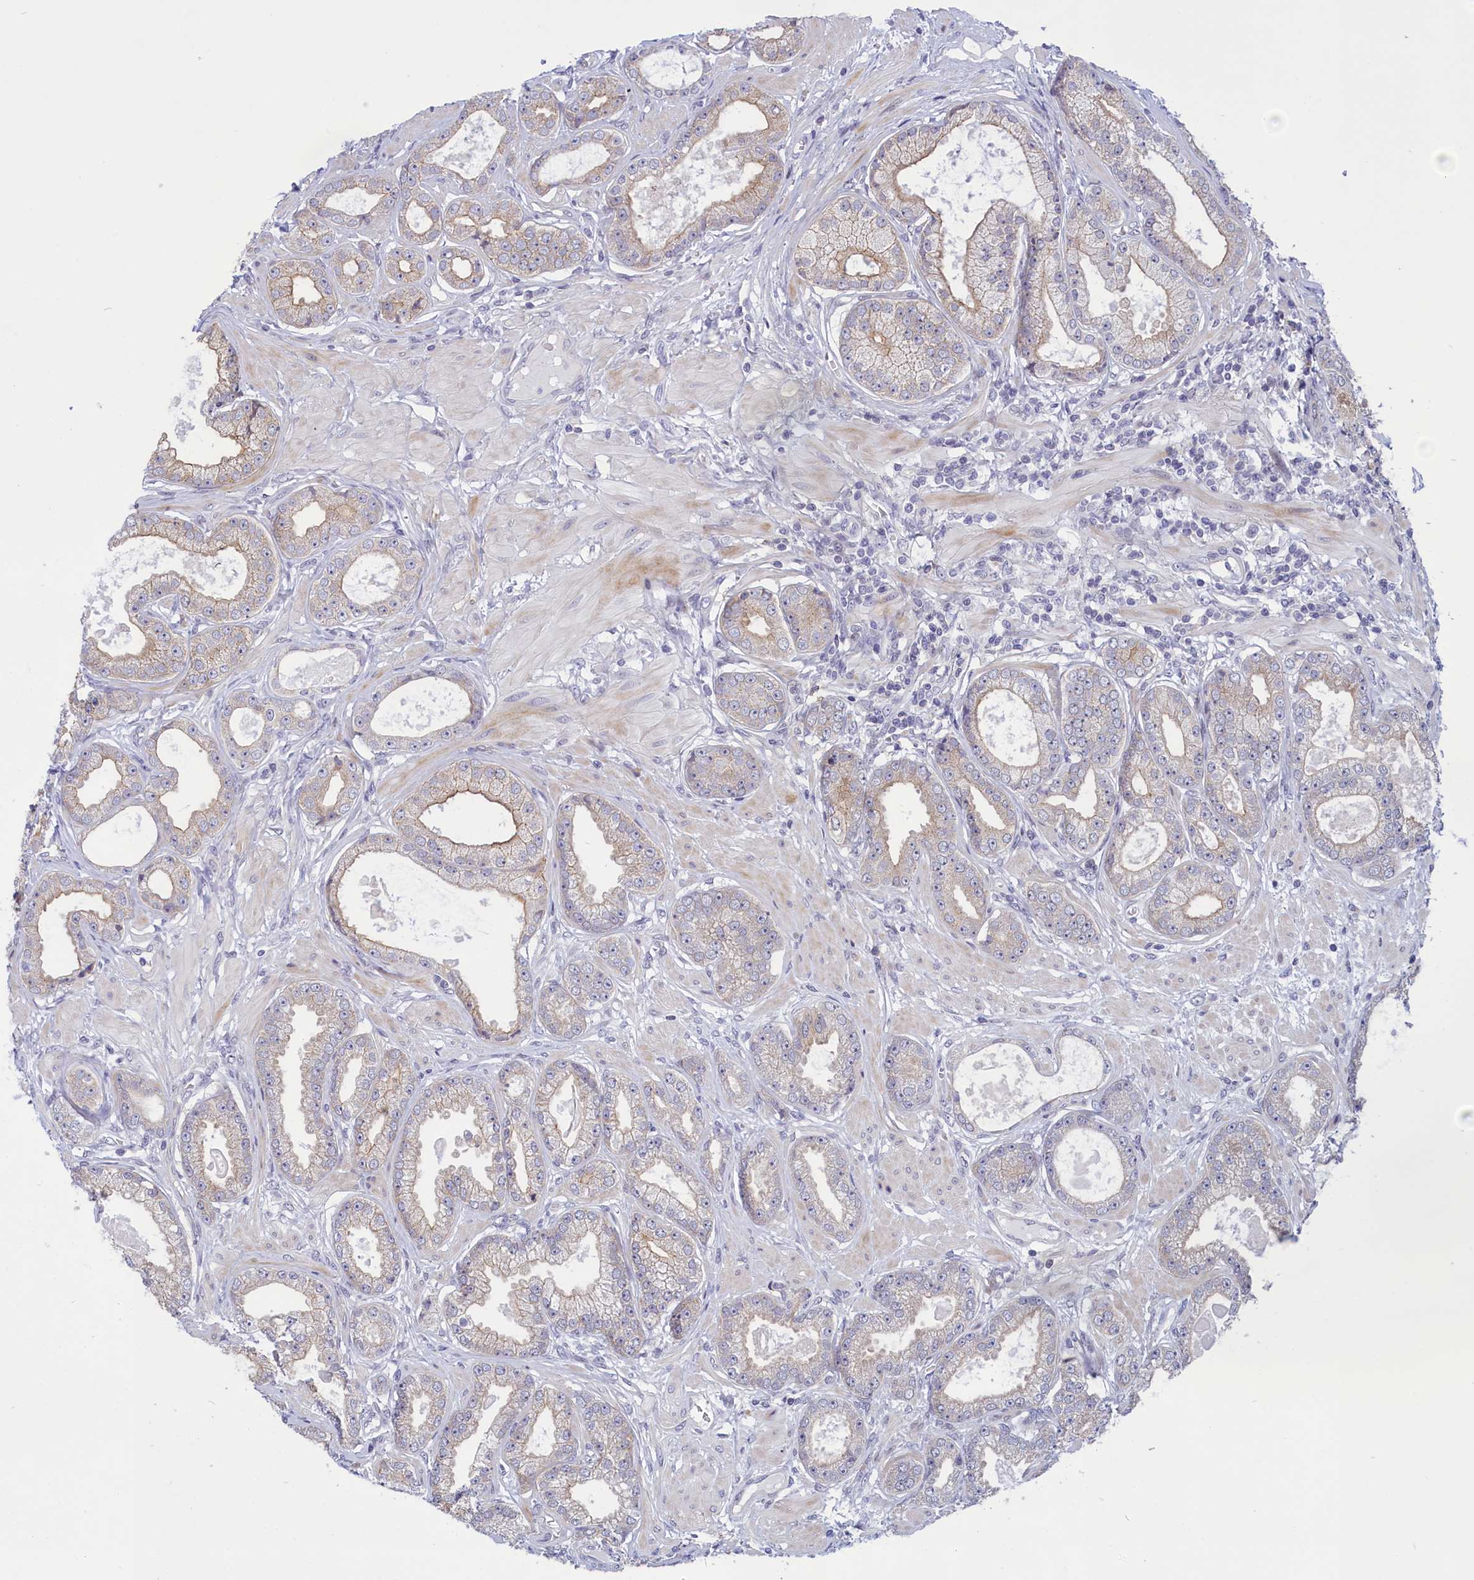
{"staining": {"intensity": "weak", "quantity": "<25%", "location": "cytoplasmic/membranous"}, "tissue": "prostate cancer", "cell_type": "Tumor cells", "image_type": "cancer", "snomed": [{"axis": "morphology", "description": "Adenocarcinoma, Low grade"}, {"axis": "topography", "description": "Prostate"}], "caption": "Histopathology image shows no protein expression in tumor cells of prostate adenocarcinoma (low-grade) tissue. (Stains: DAB immunohistochemistry with hematoxylin counter stain, Microscopy: brightfield microscopy at high magnification).", "gene": "CORO2A", "patient": {"sex": "male", "age": 64}}